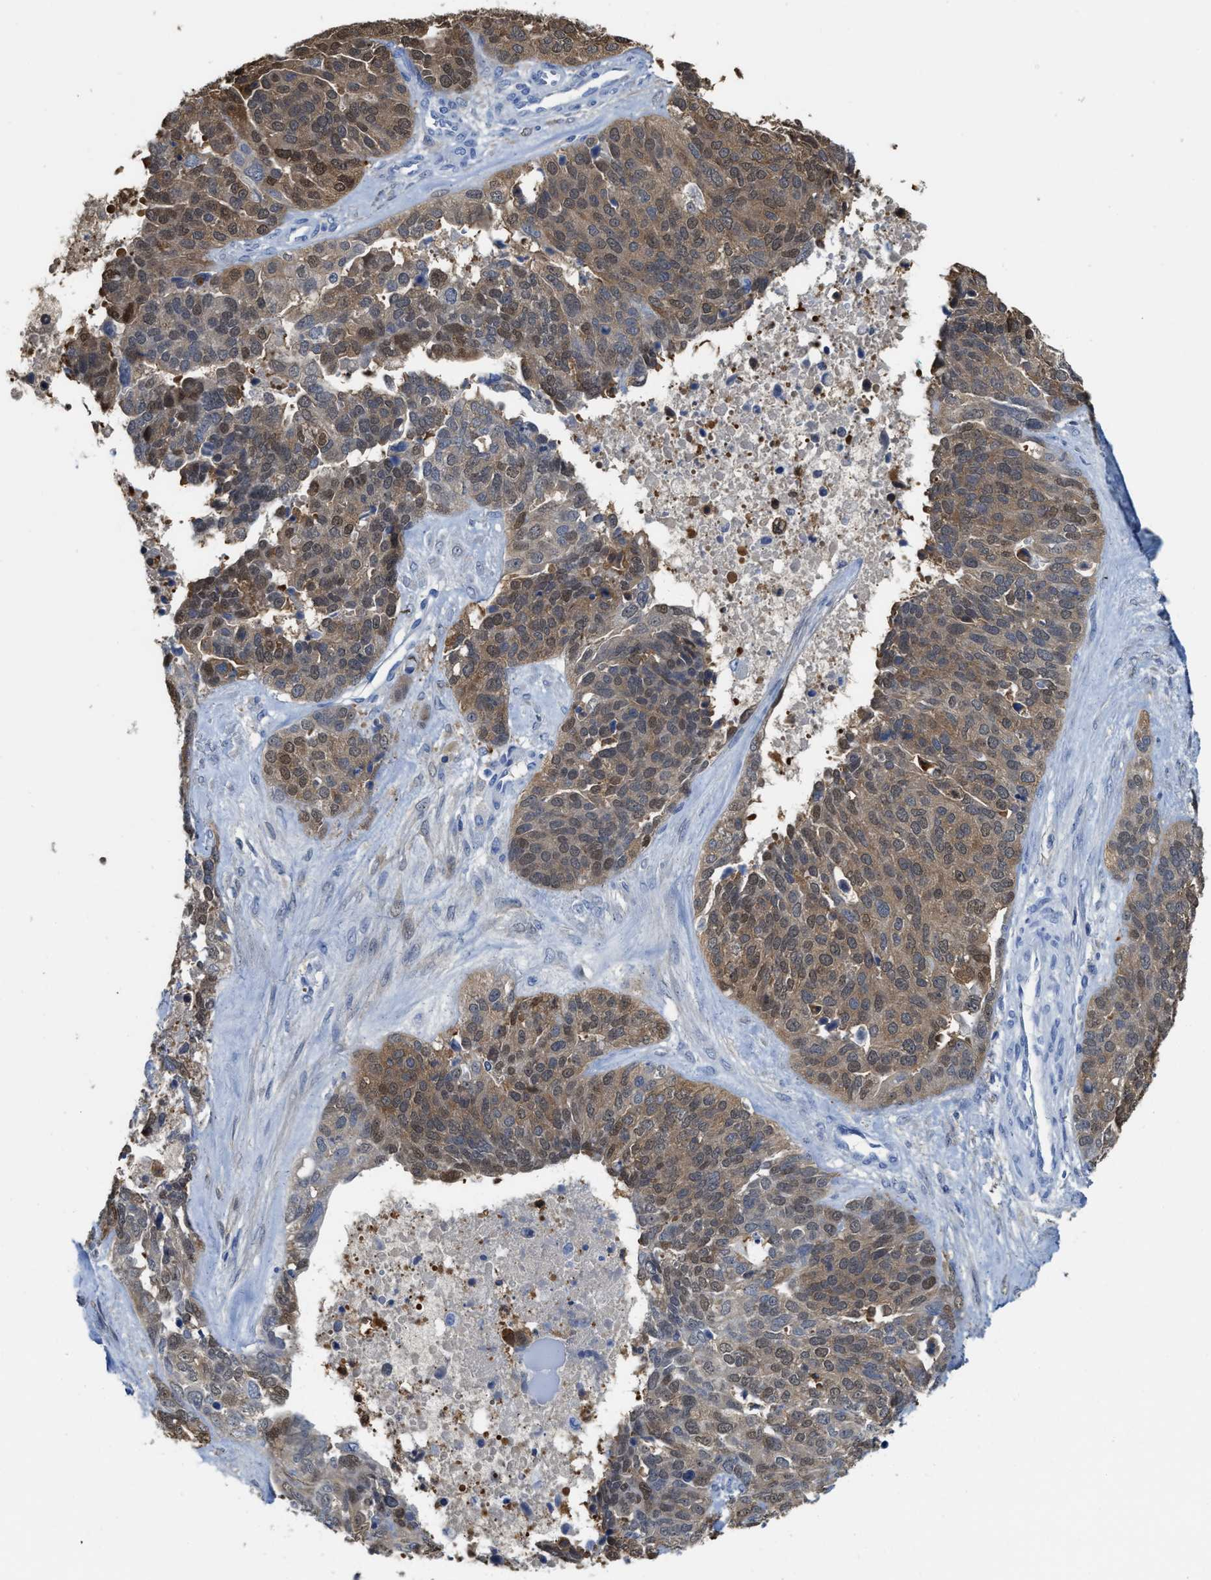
{"staining": {"intensity": "moderate", "quantity": ">75%", "location": "cytoplasmic/membranous,nuclear"}, "tissue": "ovarian cancer", "cell_type": "Tumor cells", "image_type": "cancer", "snomed": [{"axis": "morphology", "description": "Cystadenocarcinoma, serous, NOS"}, {"axis": "topography", "description": "Ovary"}], "caption": "Immunohistochemistry (IHC) (DAB) staining of ovarian serous cystadenocarcinoma exhibits moderate cytoplasmic/membranous and nuclear protein positivity in approximately >75% of tumor cells.", "gene": "ASS1", "patient": {"sex": "female", "age": 44}}